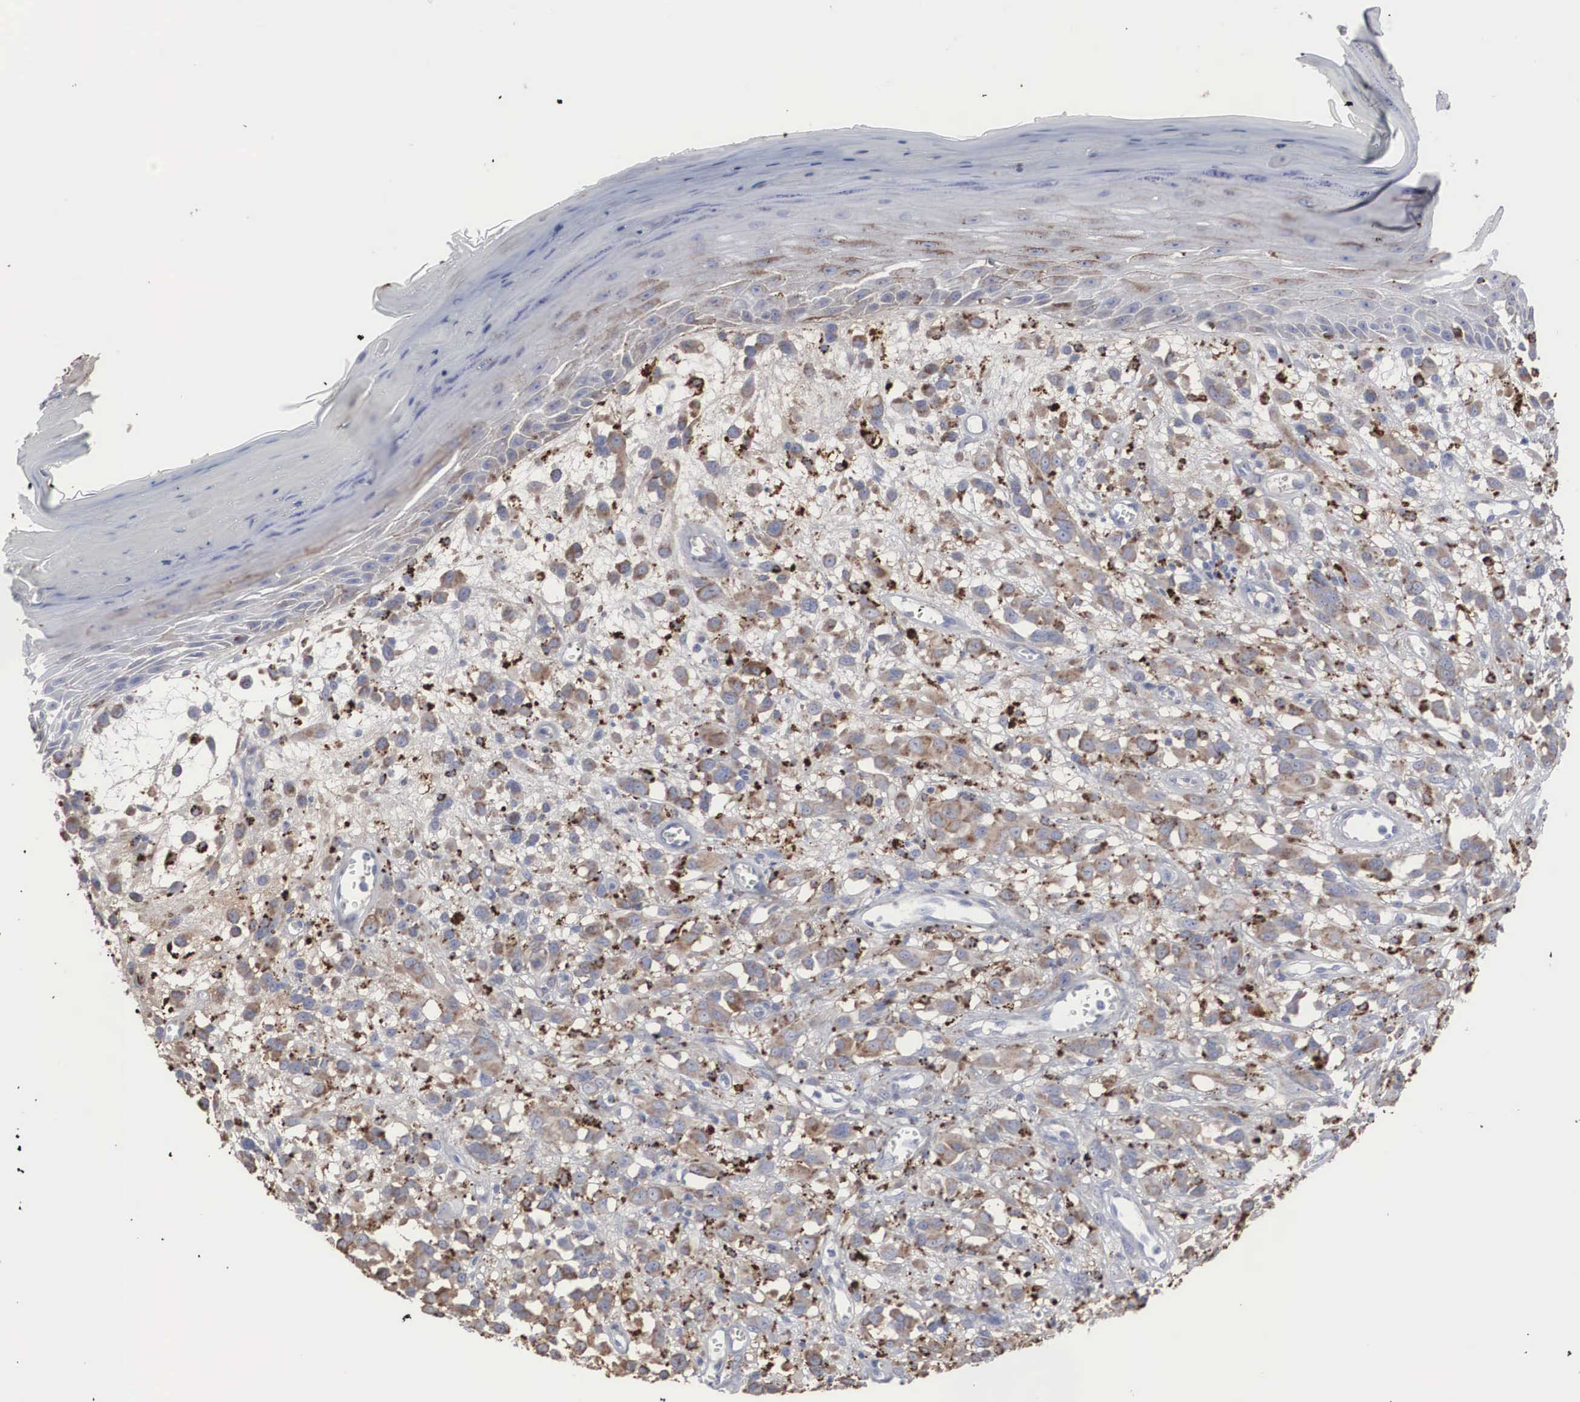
{"staining": {"intensity": "moderate", "quantity": "25%-75%", "location": "cytoplasmic/membranous"}, "tissue": "melanoma", "cell_type": "Tumor cells", "image_type": "cancer", "snomed": [{"axis": "morphology", "description": "Malignant melanoma, NOS"}, {"axis": "topography", "description": "Skin"}], "caption": "Protein staining reveals moderate cytoplasmic/membranous positivity in approximately 25%-75% of tumor cells in malignant melanoma.", "gene": "LGALS3BP", "patient": {"sex": "male", "age": 51}}